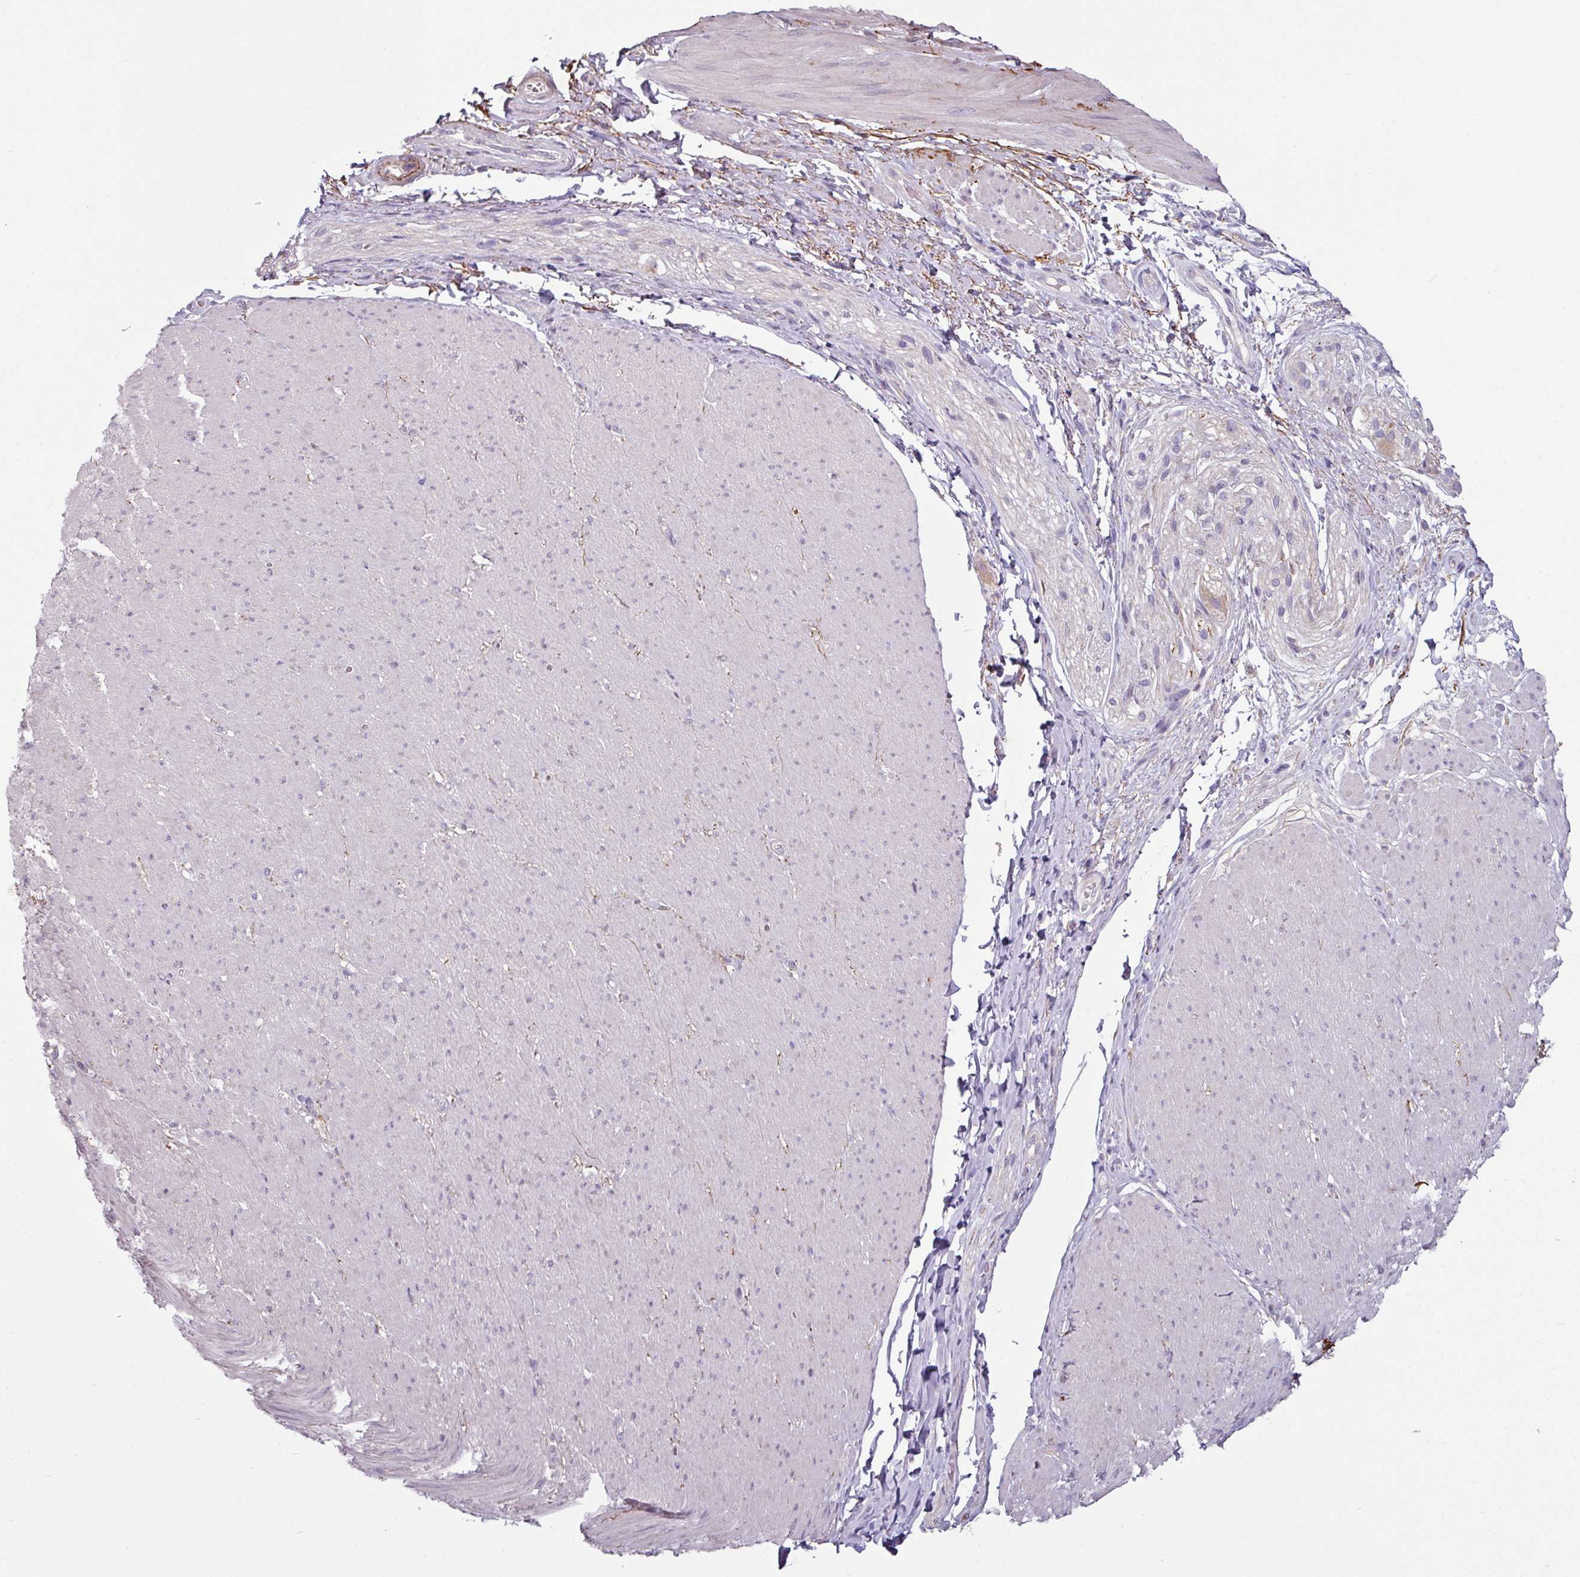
{"staining": {"intensity": "moderate", "quantity": "25%-75%", "location": "cytoplasmic/membranous"}, "tissue": "smooth muscle", "cell_type": "Smooth muscle cells", "image_type": "normal", "snomed": [{"axis": "morphology", "description": "Normal tissue, NOS"}, {"axis": "topography", "description": "Smooth muscle"}, {"axis": "topography", "description": "Rectum"}], "caption": "A high-resolution image shows immunohistochemistry staining of benign smooth muscle, which exhibits moderate cytoplasmic/membranous positivity in about 25%-75% of smooth muscle cells.", "gene": "MTMR14", "patient": {"sex": "male", "age": 53}}